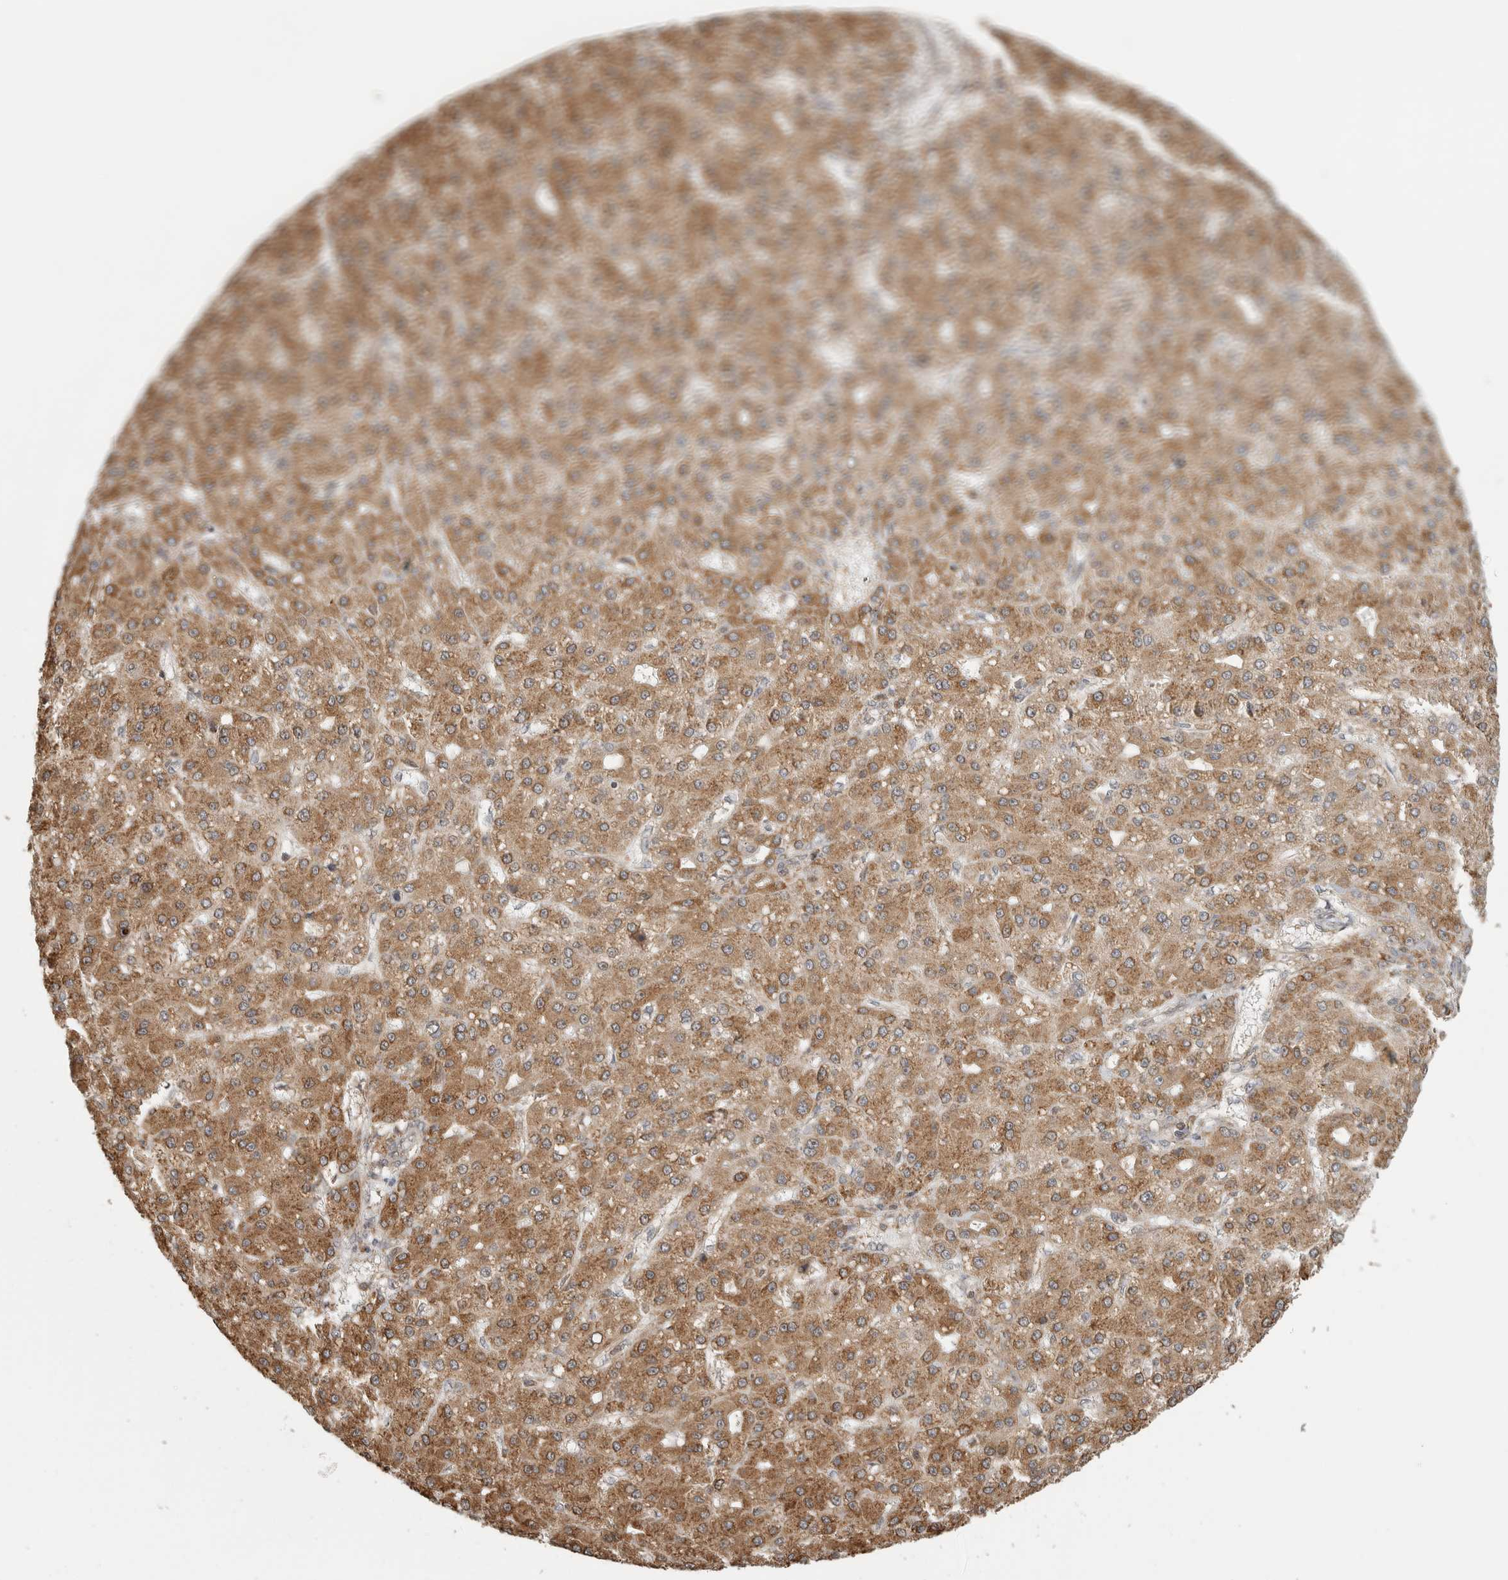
{"staining": {"intensity": "moderate", "quantity": ">75%", "location": "cytoplasmic/membranous"}, "tissue": "liver cancer", "cell_type": "Tumor cells", "image_type": "cancer", "snomed": [{"axis": "morphology", "description": "Carcinoma, Hepatocellular, NOS"}, {"axis": "topography", "description": "Liver"}], "caption": "Immunohistochemistry (IHC) of liver cancer (hepatocellular carcinoma) exhibits medium levels of moderate cytoplasmic/membranous staining in about >75% of tumor cells.", "gene": "MS4A7", "patient": {"sex": "male", "age": 67}}